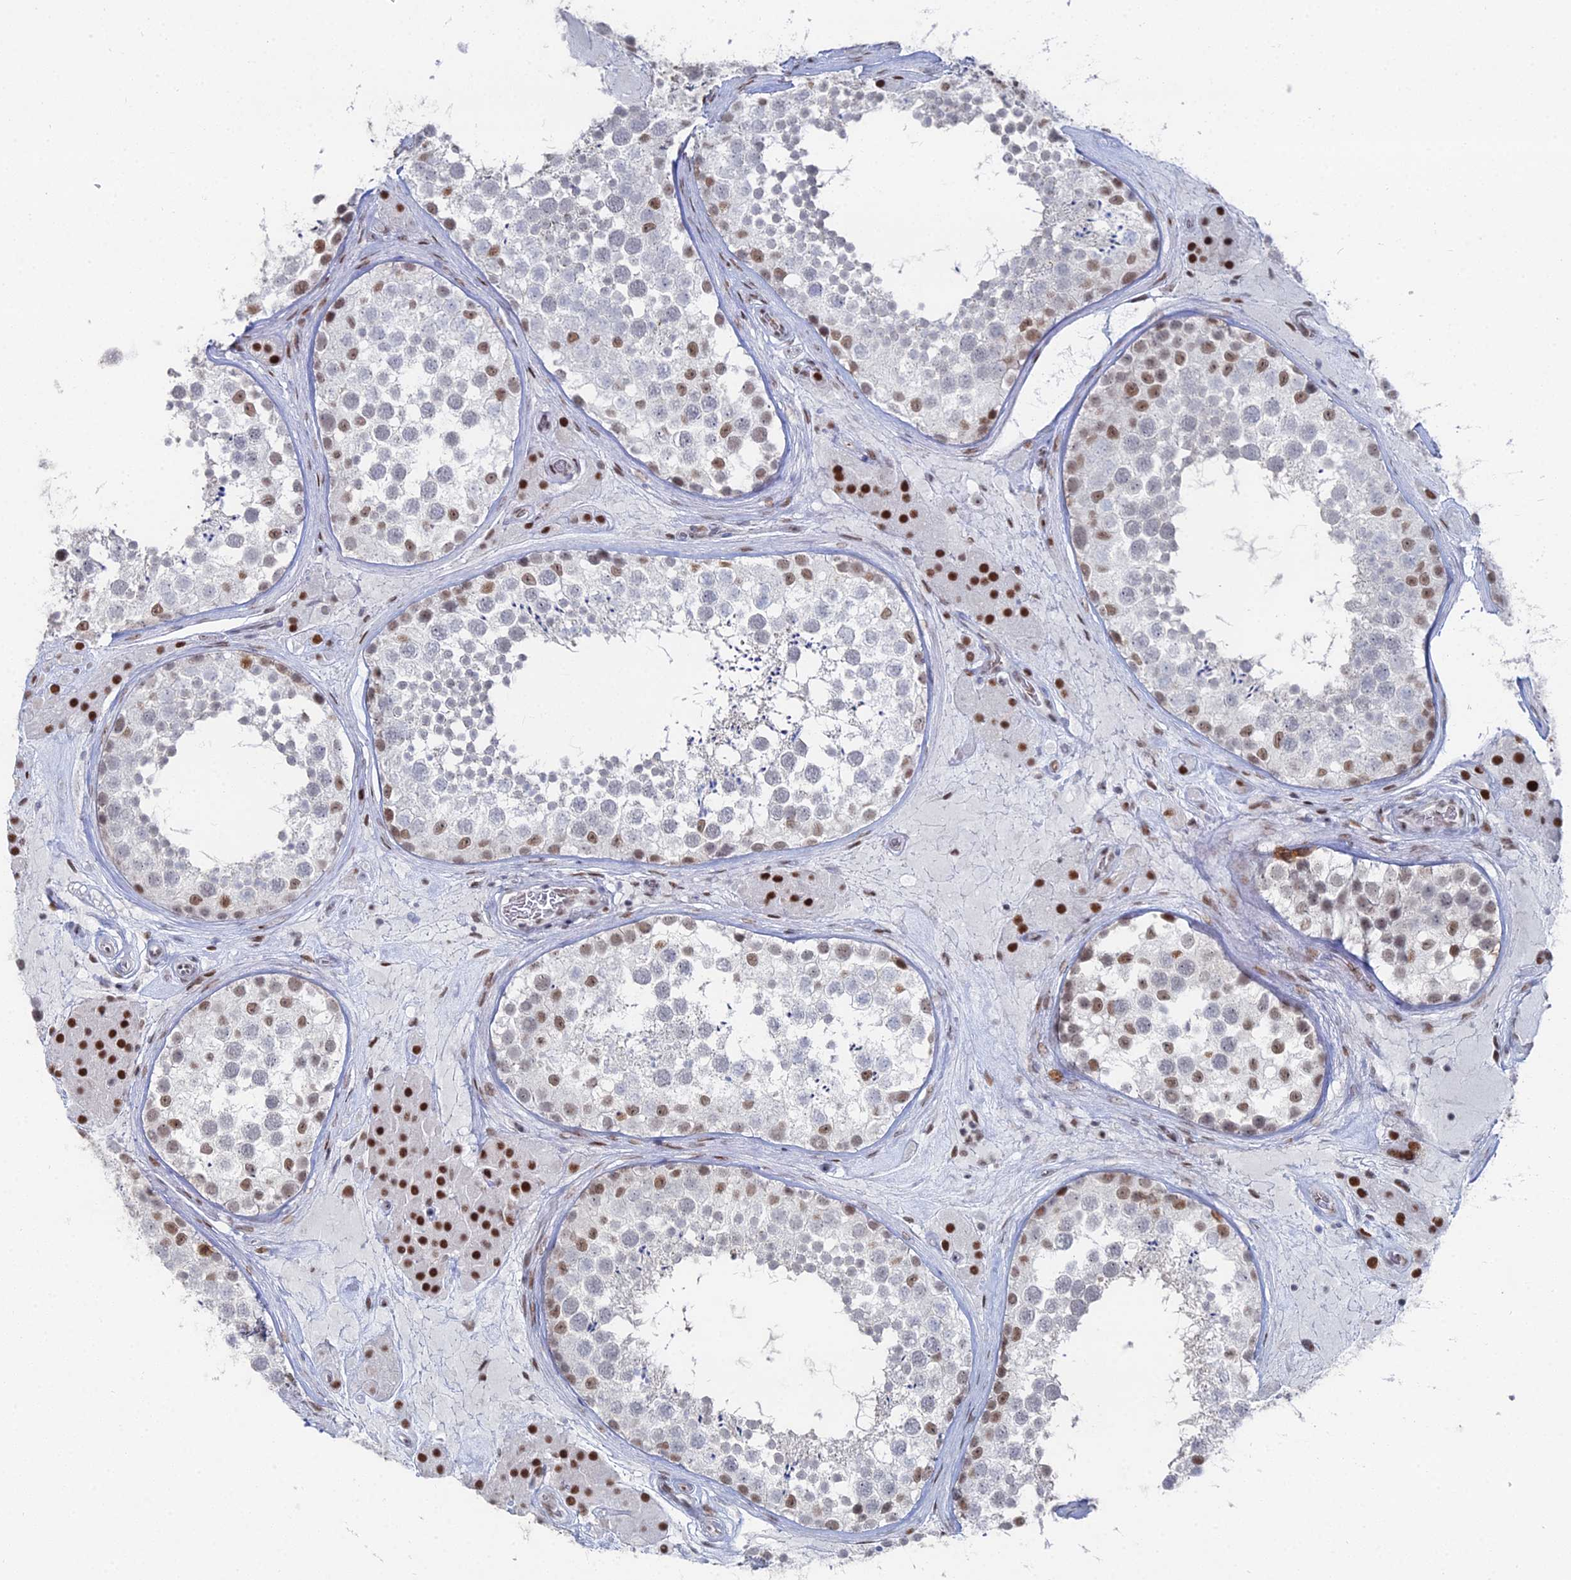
{"staining": {"intensity": "moderate", "quantity": "25%-75%", "location": "nuclear"}, "tissue": "testis", "cell_type": "Cells in seminiferous ducts", "image_type": "normal", "snomed": [{"axis": "morphology", "description": "Normal tissue, NOS"}, {"axis": "topography", "description": "Testis"}], "caption": "Immunohistochemical staining of unremarkable human testis reveals moderate nuclear protein expression in about 25%-75% of cells in seminiferous ducts.", "gene": "GSC2", "patient": {"sex": "male", "age": 46}}